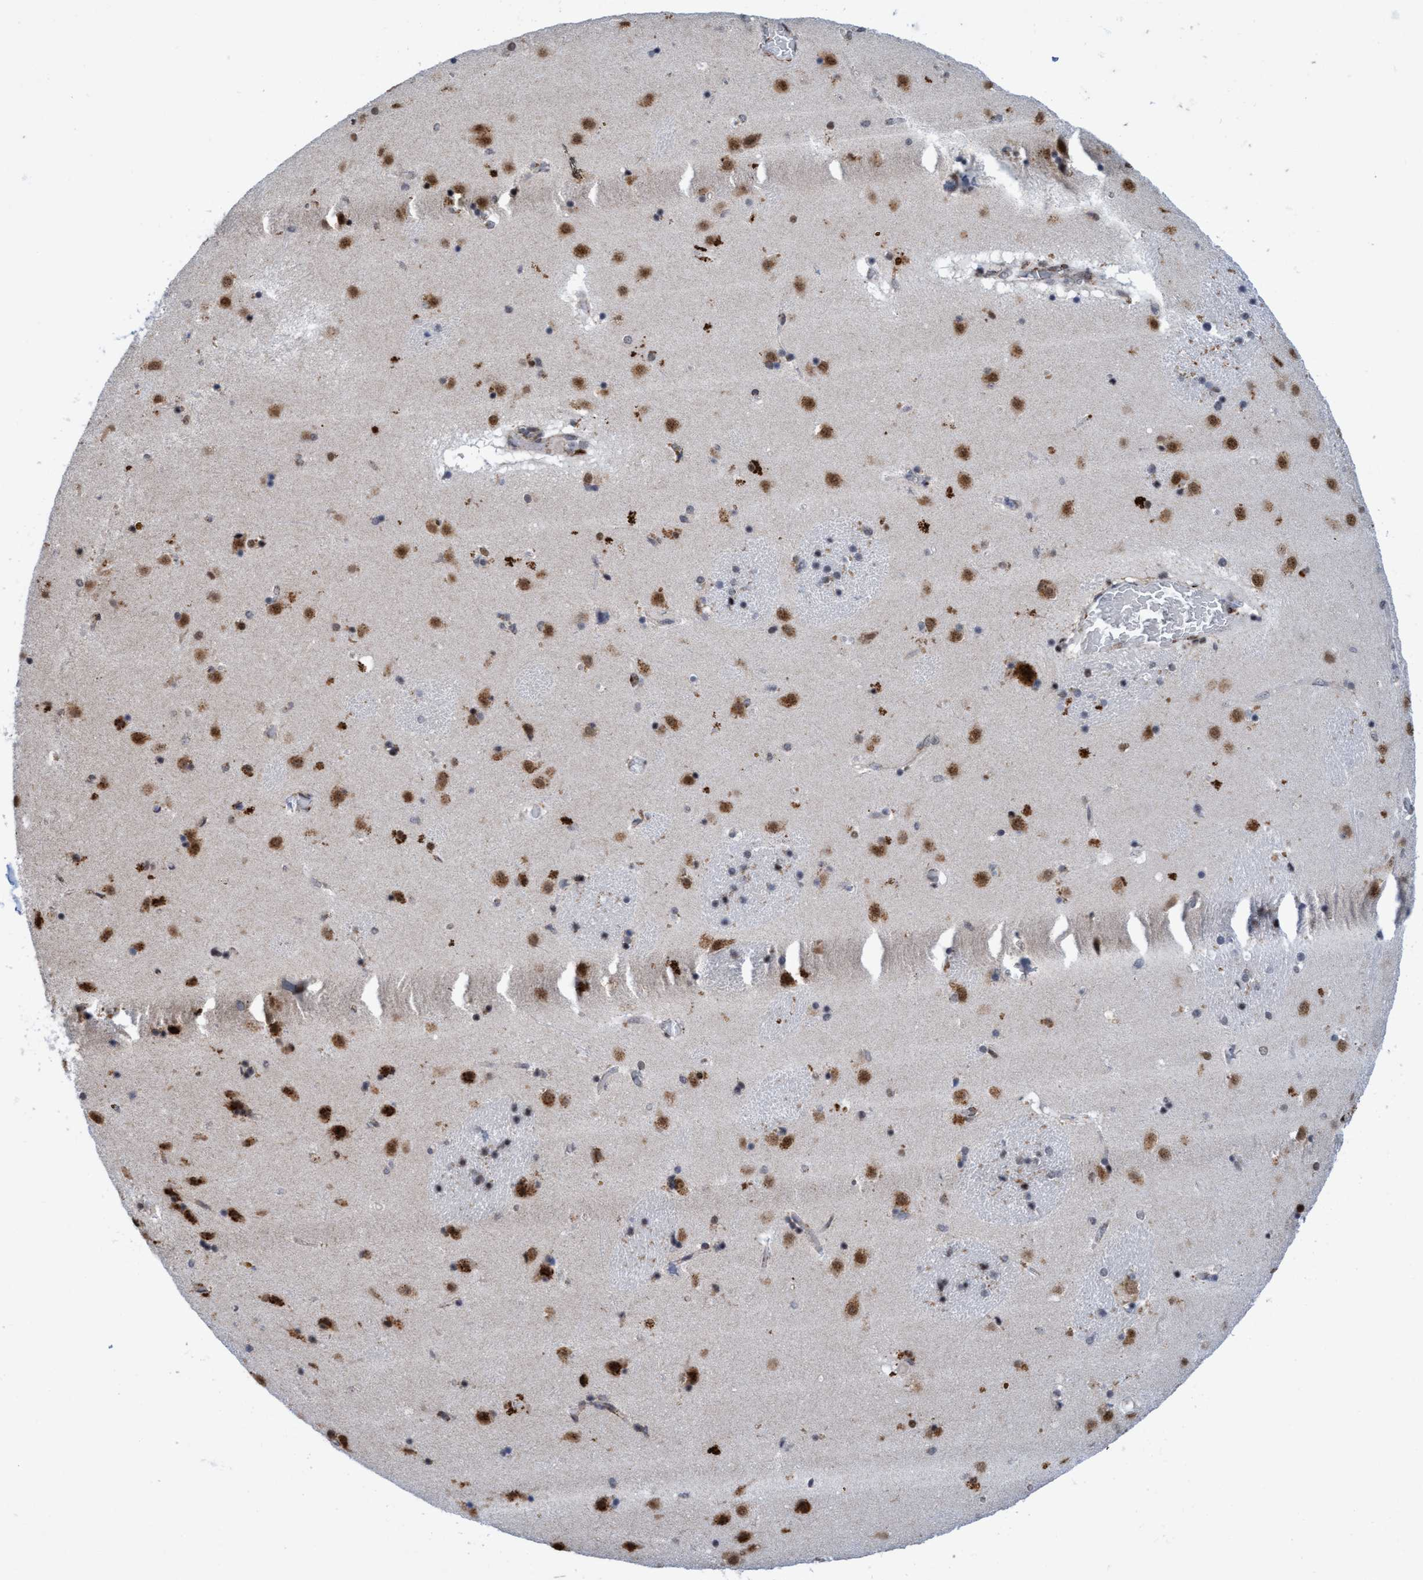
{"staining": {"intensity": "moderate", "quantity": "25%-75%", "location": "nuclear"}, "tissue": "caudate", "cell_type": "Glial cells", "image_type": "normal", "snomed": [{"axis": "morphology", "description": "Normal tissue, NOS"}, {"axis": "topography", "description": "Lateral ventricle wall"}], "caption": "A high-resolution micrograph shows IHC staining of unremarkable caudate, which reveals moderate nuclear positivity in about 25%-75% of glial cells. Nuclei are stained in blue.", "gene": "GLT6D1", "patient": {"sex": "male", "age": 70}}